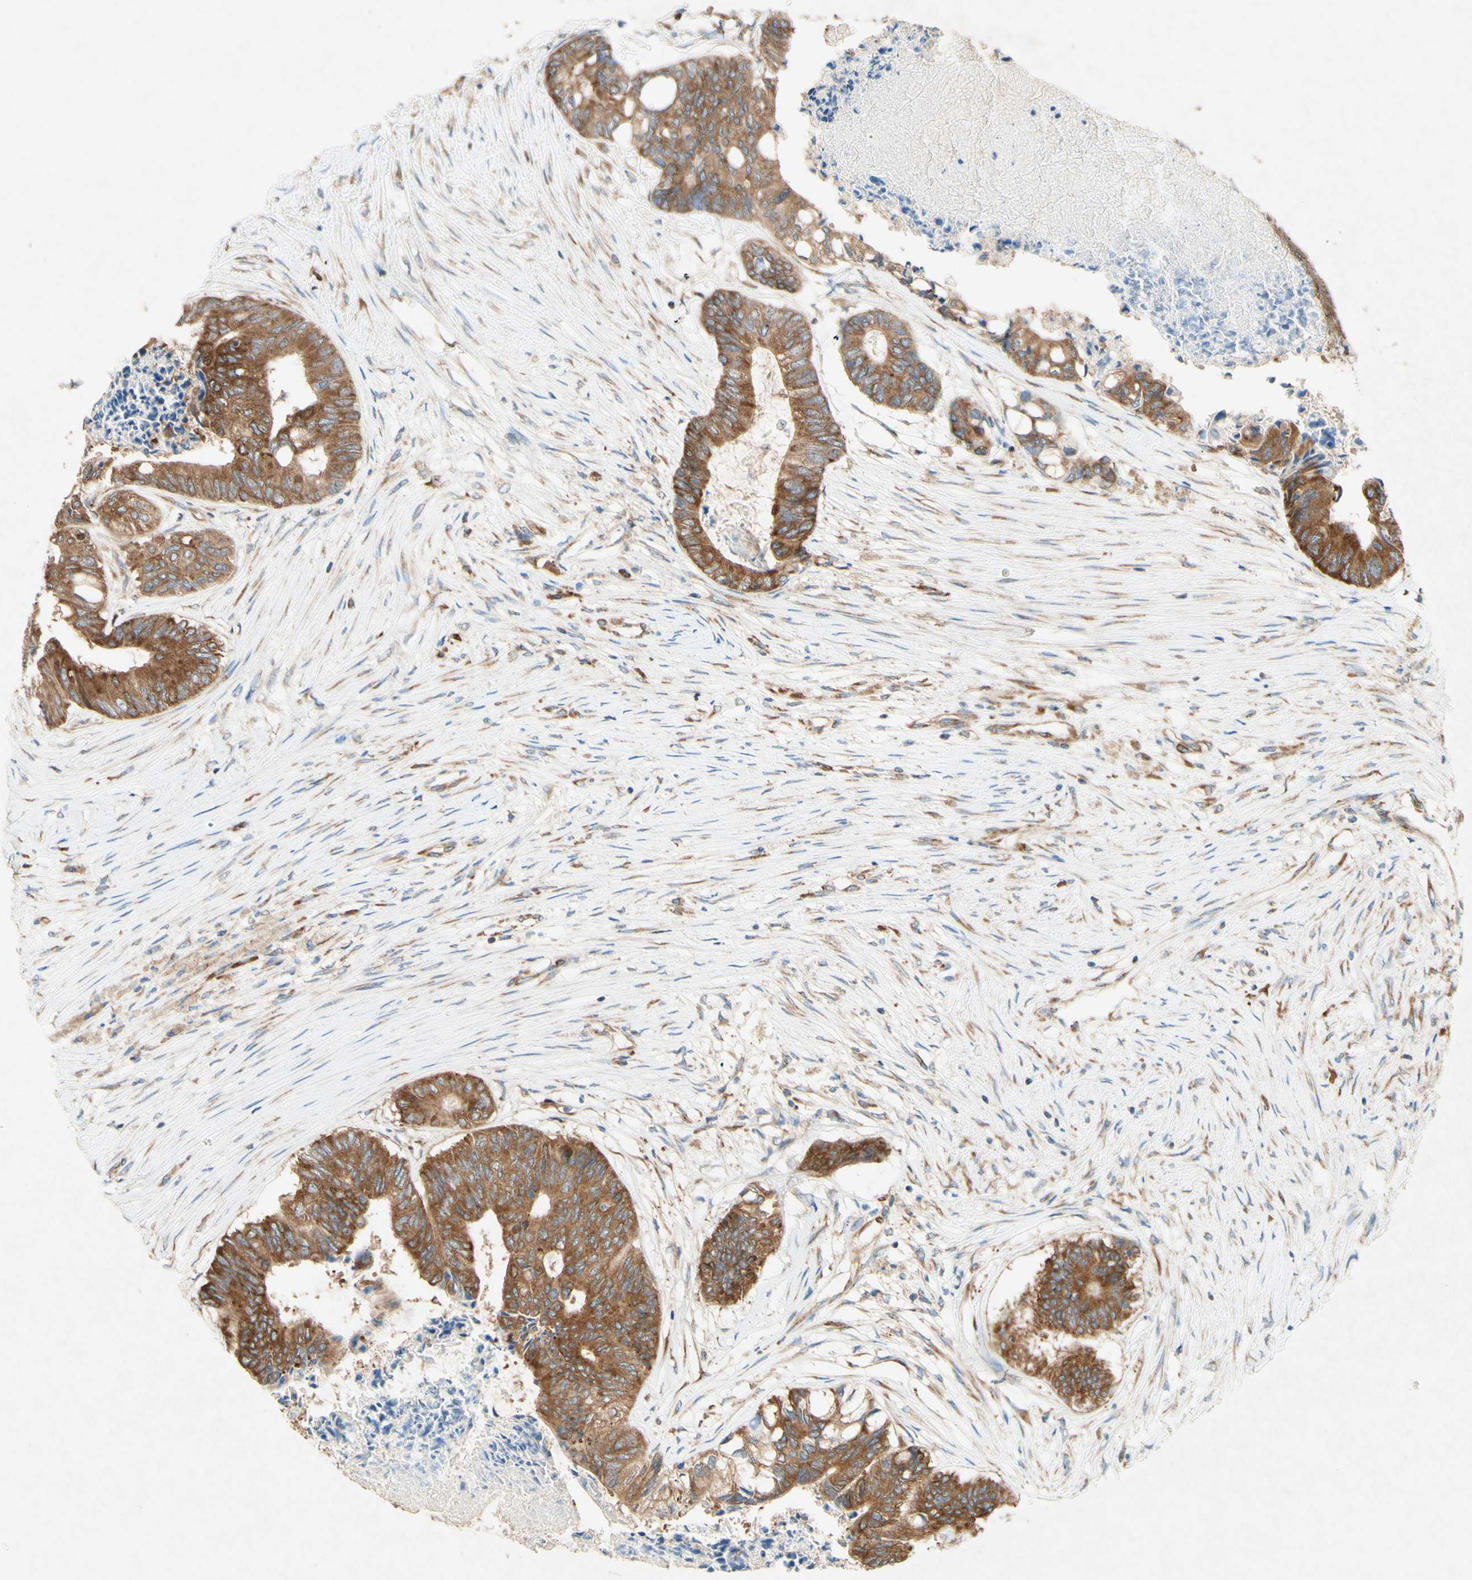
{"staining": {"intensity": "moderate", "quantity": ">75%", "location": "cytoplasmic/membranous"}, "tissue": "colorectal cancer", "cell_type": "Tumor cells", "image_type": "cancer", "snomed": [{"axis": "morphology", "description": "Adenocarcinoma, NOS"}, {"axis": "topography", "description": "Rectum"}], "caption": "High-magnification brightfield microscopy of adenocarcinoma (colorectal) stained with DAB (brown) and counterstained with hematoxylin (blue). tumor cells exhibit moderate cytoplasmic/membranous positivity is present in approximately>75% of cells. (DAB = brown stain, brightfield microscopy at high magnification).", "gene": "PABPC1", "patient": {"sex": "male", "age": 63}}